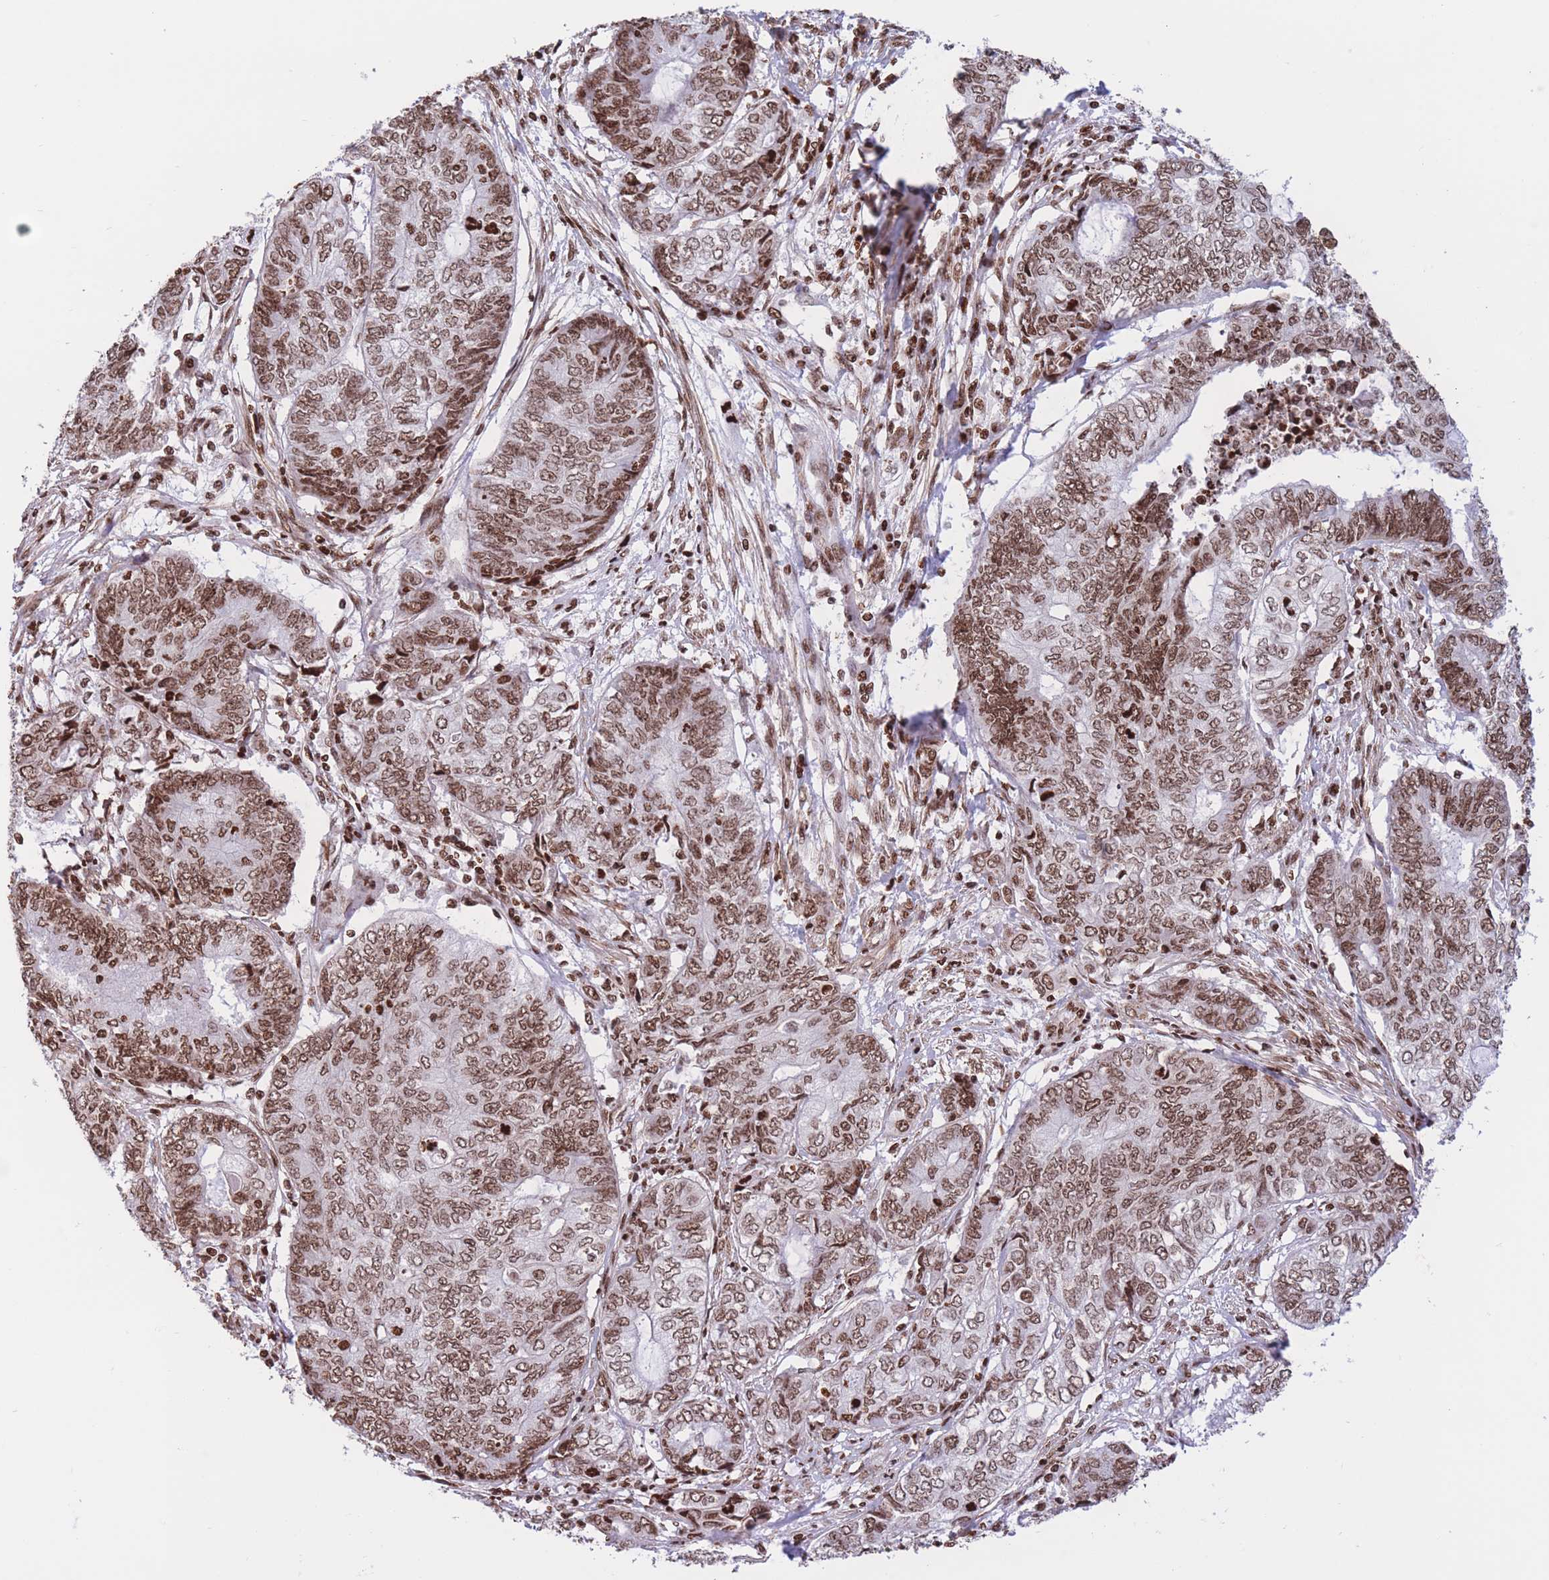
{"staining": {"intensity": "moderate", "quantity": ">75%", "location": "nuclear"}, "tissue": "endometrial cancer", "cell_type": "Tumor cells", "image_type": "cancer", "snomed": [{"axis": "morphology", "description": "Adenocarcinoma, NOS"}, {"axis": "topography", "description": "Uterus"}, {"axis": "topography", "description": "Endometrium"}], "caption": "A histopathology image showing moderate nuclear expression in approximately >75% of tumor cells in endometrial cancer, as visualized by brown immunohistochemical staining.", "gene": "H2BC11", "patient": {"sex": "female", "age": 70}}